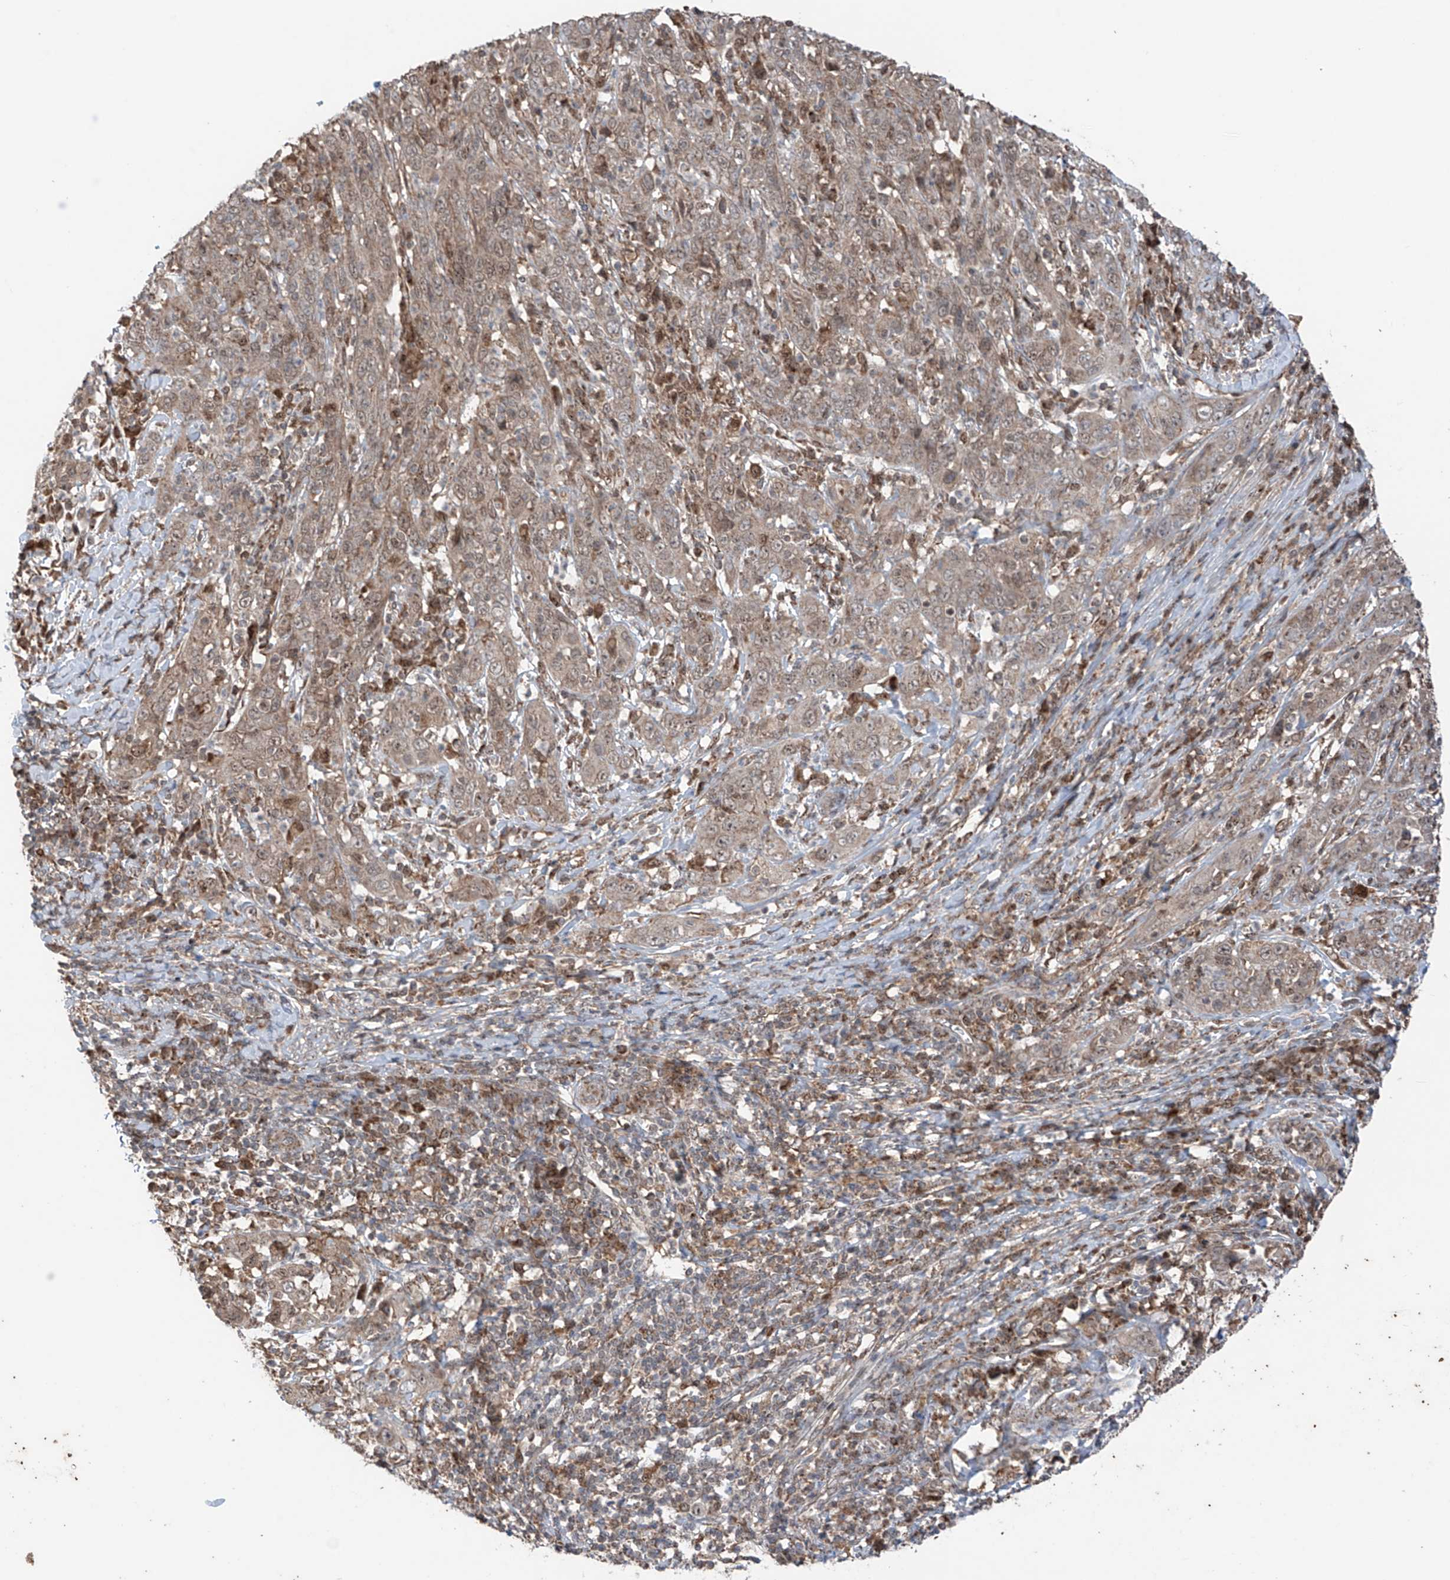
{"staining": {"intensity": "weak", "quantity": ">75%", "location": "cytoplasmic/membranous"}, "tissue": "cervical cancer", "cell_type": "Tumor cells", "image_type": "cancer", "snomed": [{"axis": "morphology", "description": "Squamous cell carcinoma, NOS"}, {"axis": "topography", "description": "Cervix"}], "caption": "A high-resolution image shows immunohistochemistry (IHC) staining of squamous cell carcinoma (cervical), which exhibits weak cytoplasmic/membranous staining in approximately >75% of tumor cells.", "gene": "SAMD3", "patient": {"sex": "female", "age": 46}}